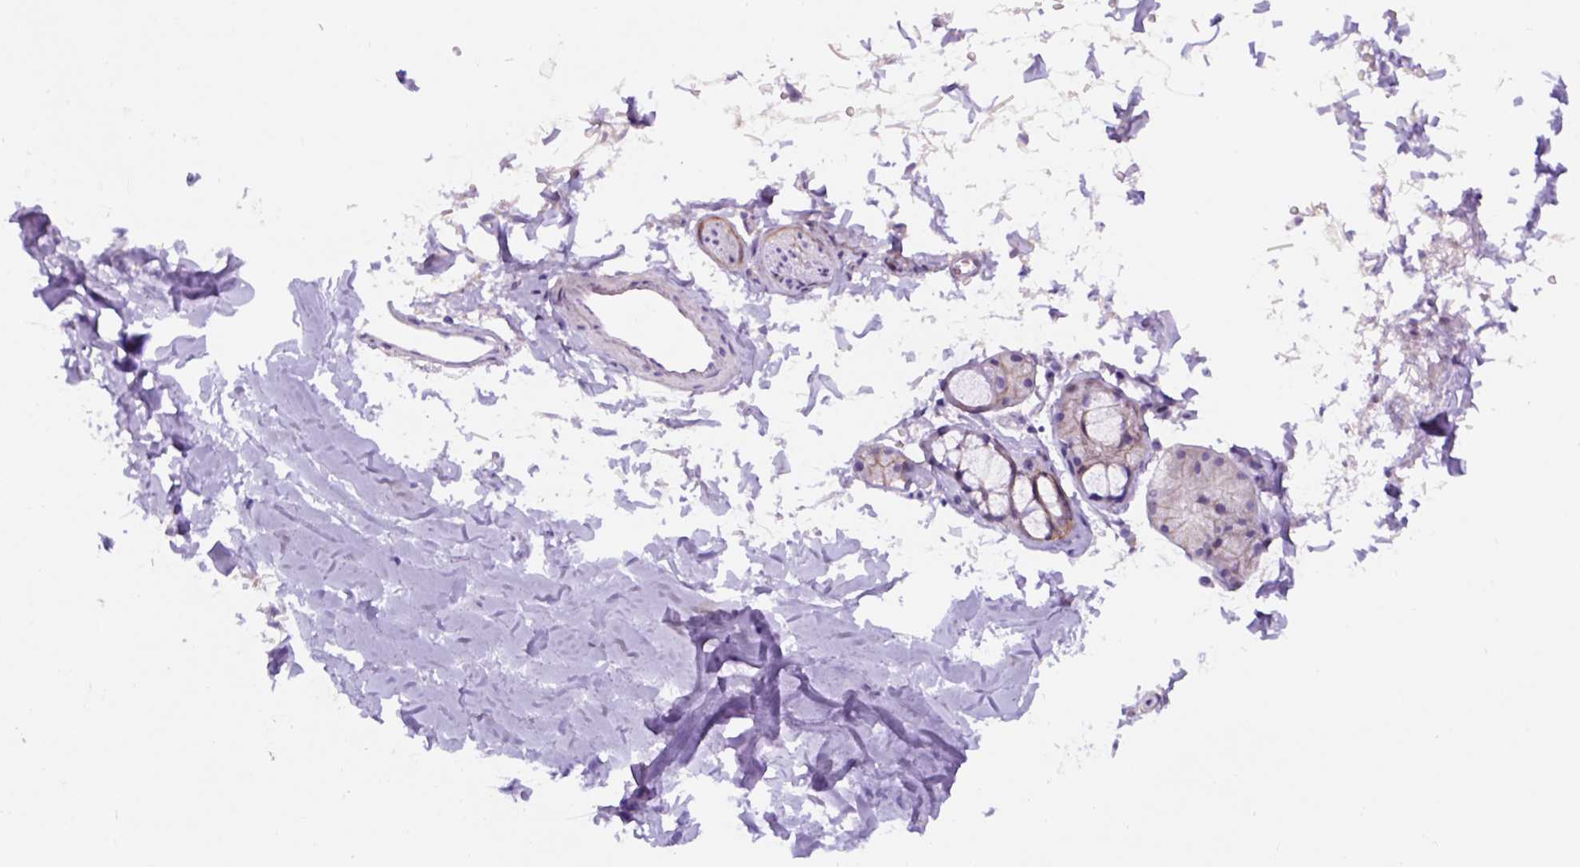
{"staining": {"intensity": "negative", "quantity": "none", "location": "none"}, "tissue": "soft tissue", "cell_type": "Fibroblasts", "image_type": "normal", "snomed": [{"axis": "morphology", "description": "Normal tissue, NOS"}, {"axis": "topography", "description": "Cartilage tissue"}, {"axis": "topography", "description": "Bronchus"}], "caption": "Protein analysis of unremarkable soft tissue demonstrates no significant staining in fibroblasts. Nuclei are stained in blue.", "gene": "EGFR", "patient": {"sex": "female", "age": 79}}